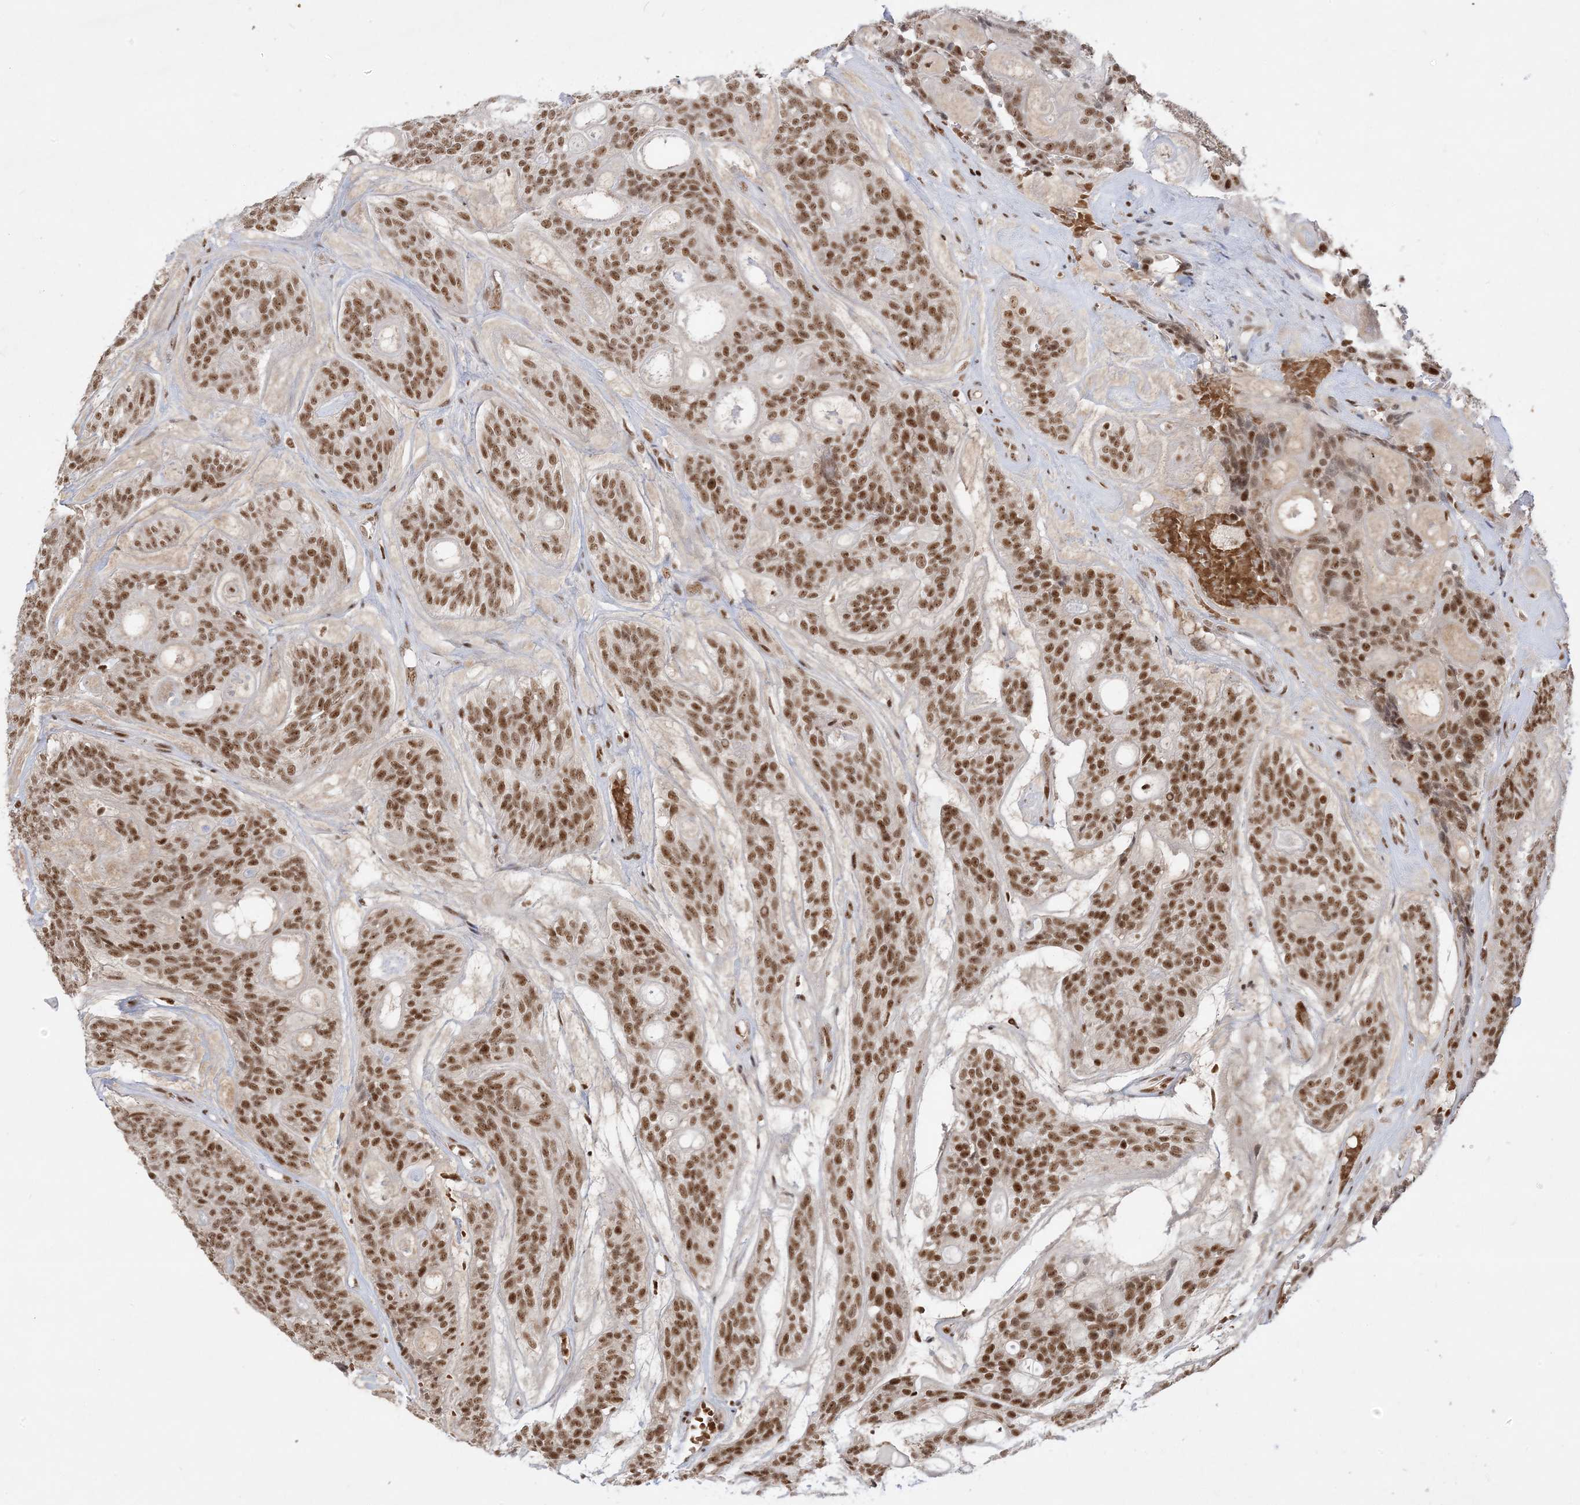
{"staining": {"intensity": "moderate", "quantity": ">75%", "location": "nuclear"}, "tissue": "head and neck cancer", "cell_type": "Tumor cells", "image_type": "cancer", "snomed": [{"axis": "morphology", "description": "Adenocarcinoma, NOS"}, {"axis": "topography", "description": "Head-Neck"}], "caption": "A medium amount of moderate nuclear staining is present in approximately >75% of tumor cells in adenocarcinoma (head and neck) tissue. (Brightfield microscopy of DAB IHC at high magnification).", "gene": "PPIL2", "patient": {"sex": "male", "age": 66}}